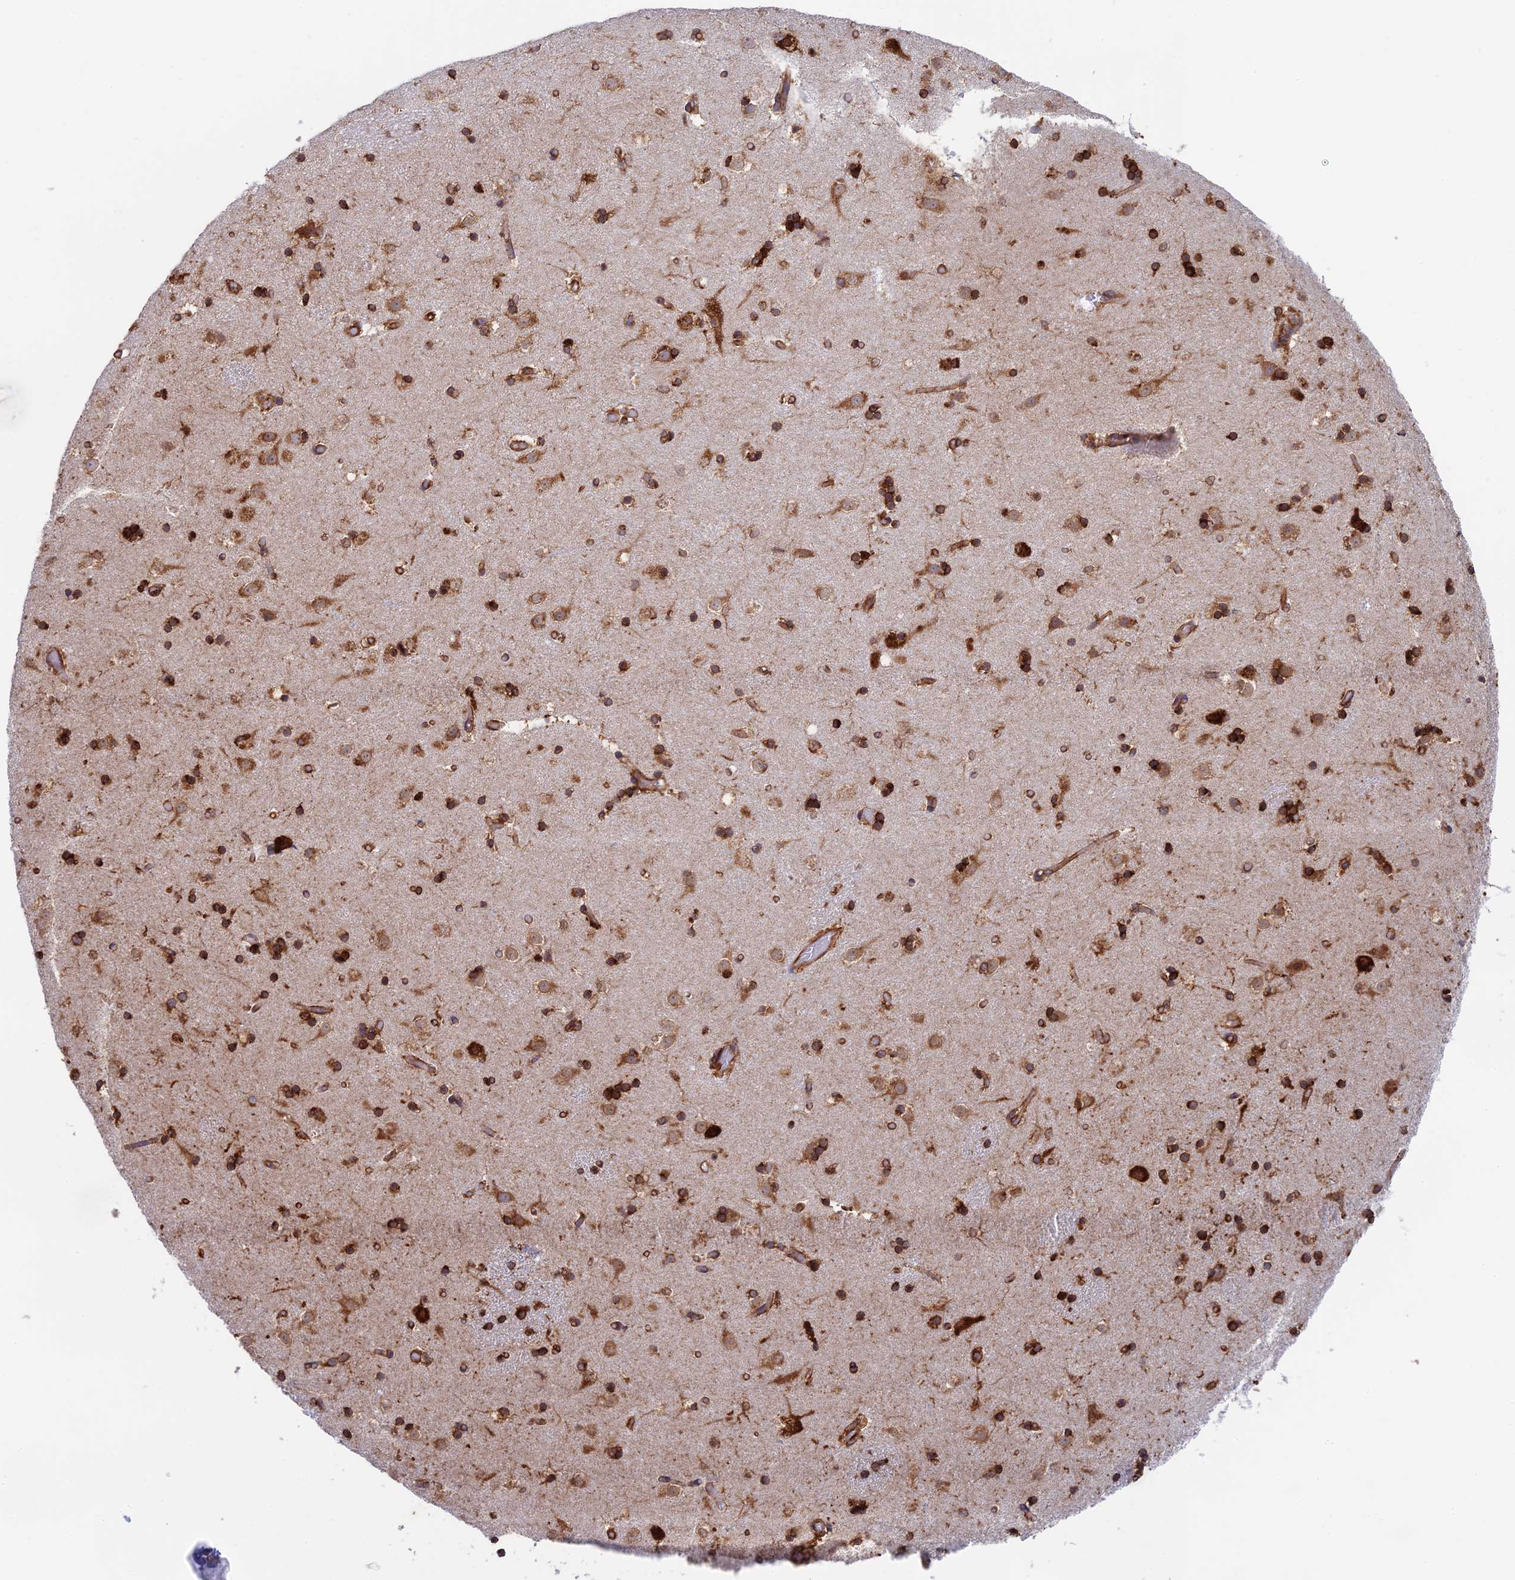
{"staining": {"intensity": "strong", "quantity": "25%-75%", "location": "cytoplasmic/membranous"}, "tissue": "caudate", "cell_type": "Glial cells", "image_type": "normal", "snomed": [{"axis": "morphology", "description": "Normal tissue, NOS"}, {"axis": "topography", "description": "Lateral ventricle wall"}], "caption": "Brown immunohistochemical staining in normal human caudate shows strong cytoplasmic/membranous staining in about 25%-75% of glial cells. (DAB (3,3'-diaminobenzidine) IHC with brightfield microscopy, high magnification).", "gene": "CCDC69", "patient": {"sex": "female", "age": 52}}